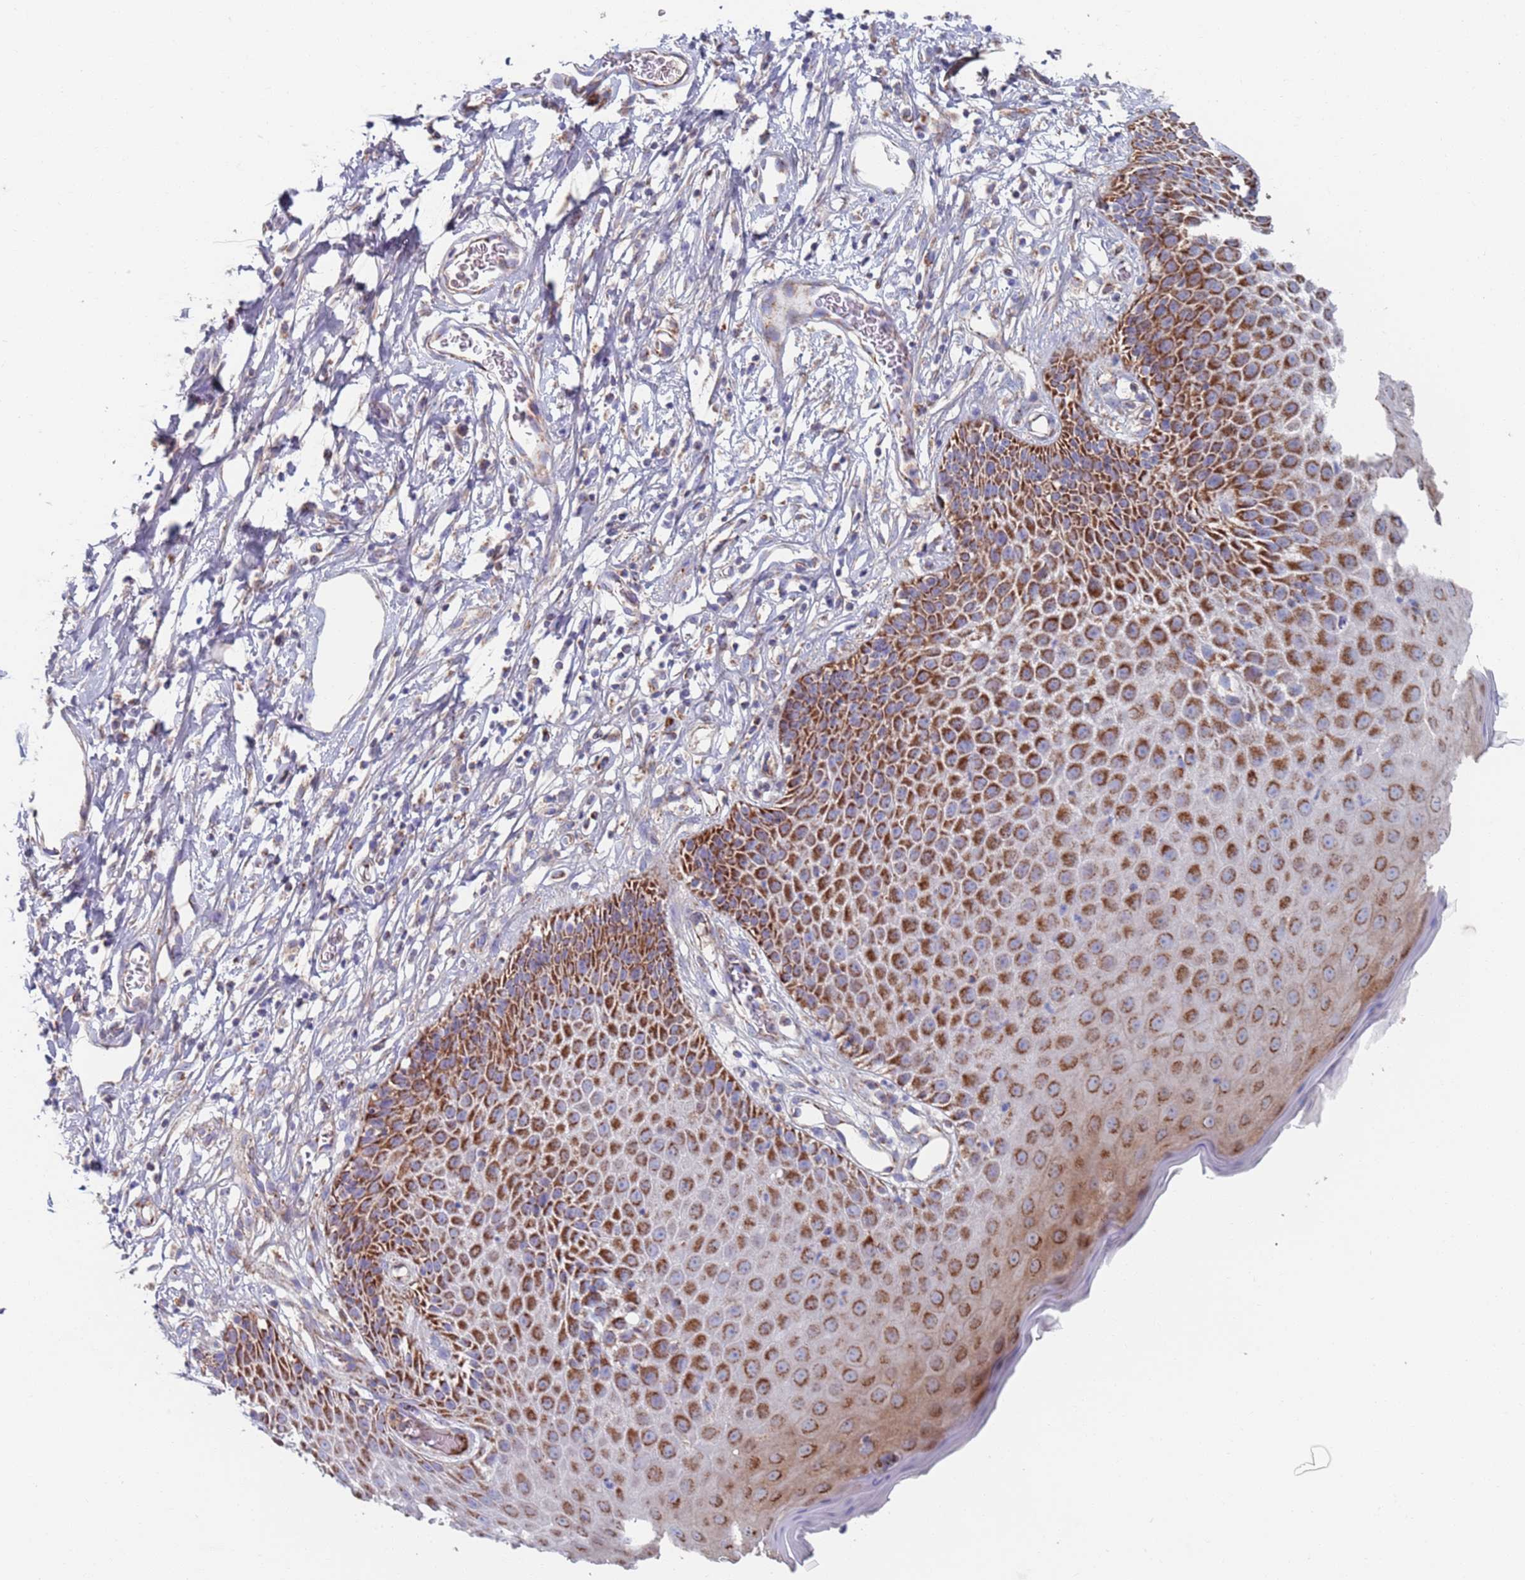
{"staining": {"intensity": "strong", "quantity": ">75%", "location": "cytoplasmic/membranous"}, "tissue": "skin", "cell_type": "Epidermal cells", "image_type": "normal", "snomed": [{"axis": "morphology", "description": "Normal tissue, NOS"}, {"axis": "topography", "description": "Vulva"}], "caption": "Epidermal cells exhibit high levels of strong cytoplasmic/membranous staining in approximately >75% of cells in unremarkable human skin.", "gene": "MRPL22", "patient": {"sex": "female", "age": 68}}